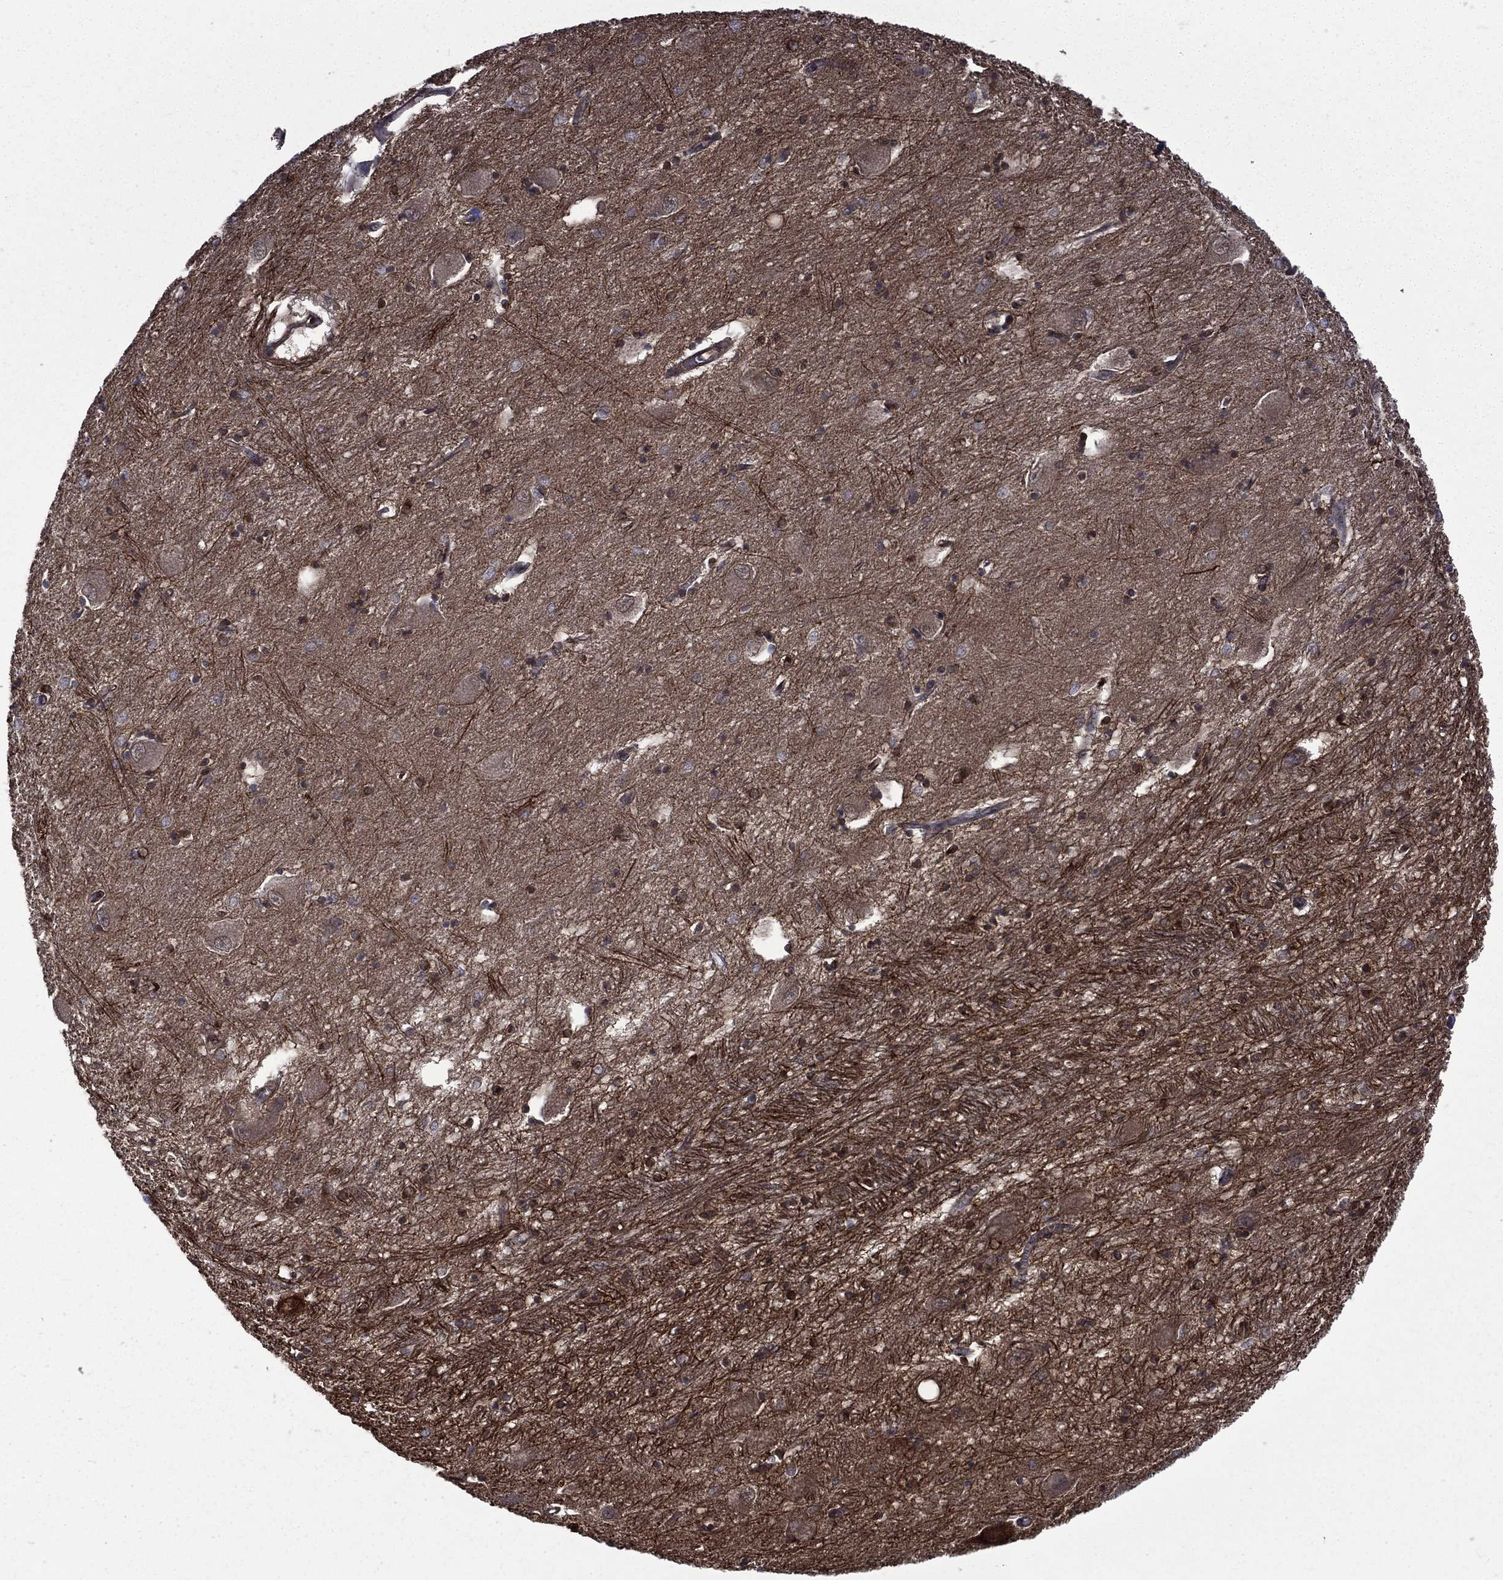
{"staining": {"intensity": "moderate", "quantity": "<25%", "location": "cytoplasmic/membranous"}, "tissue": "caudate", "cell_type": "Glial cells", "image_type": "normal", "snomed": [{"axis": "morphology", "description": "Normal tissue, NOS"}, {"axis": "topography", "description": "Lateral ventricle wall"}], "caption": "Immunohistochemistry of unremarkable human caudate reveals low levels of moderate cytoplasmic/membranous expression in approximately <25% of glial cells.", "gene": "PPFIBP1", "patient": {"sex": "male", "age": 54}}